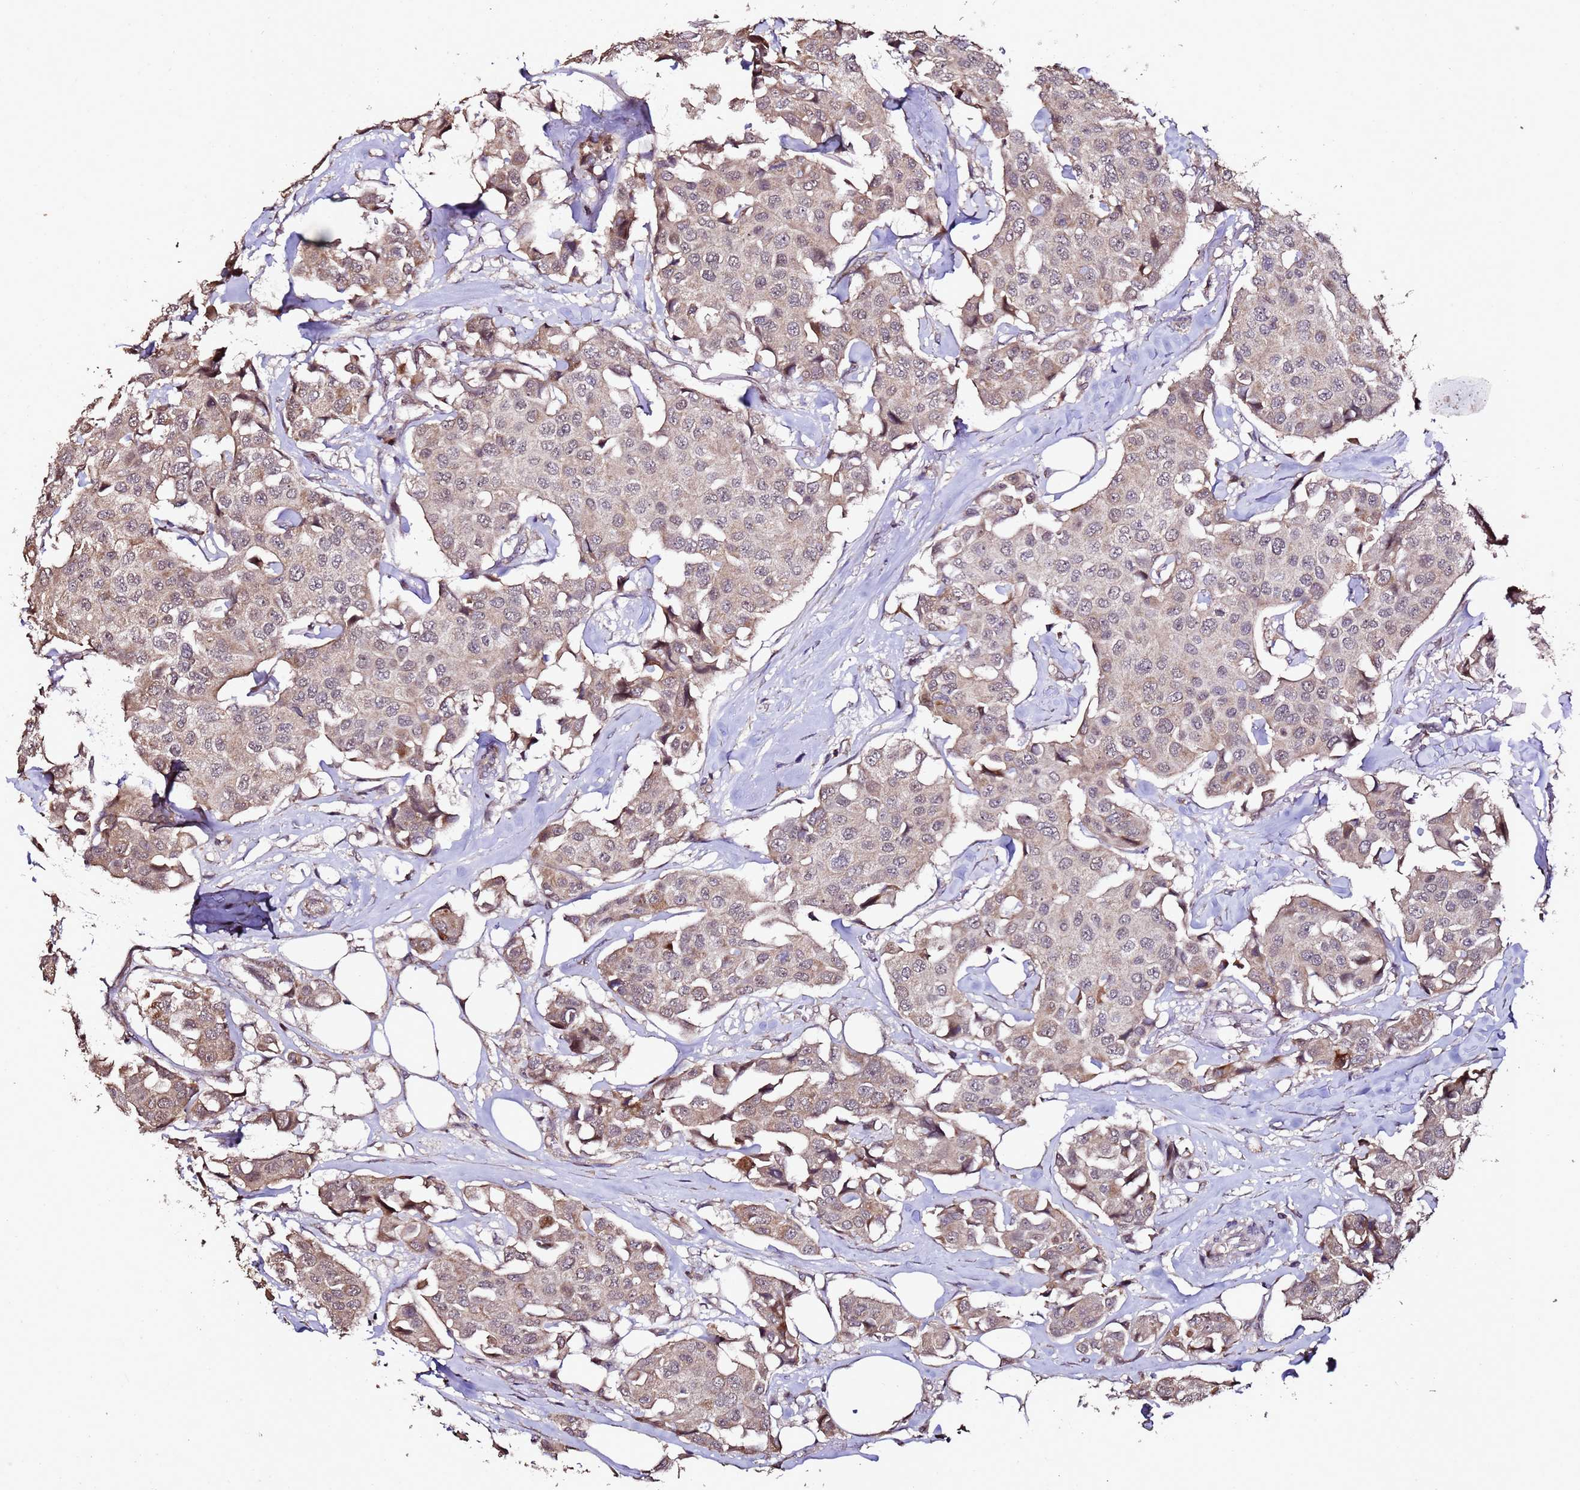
{"staining": {"intensity": "weak", "quantity": "25%-75%", "location": "cytoplasmic/membranous"}, "tissue": "breast cancer", "cell_type": "Tumor cells", "image_type": "cancer", "snomed": [{"axis": "morphology", "description": "Duct carcinoma"}, {"axis": "topography", "description": "Breast"}], "caption": "Immunohistochemical staining of infiltrating ductal carcinoma (breast) shows weak cytoplasmic/membranous protein staining in about 25%-75% of tumor cells.", "gene": "PRODH", "patient": {"sex": "female", "age": 80}}